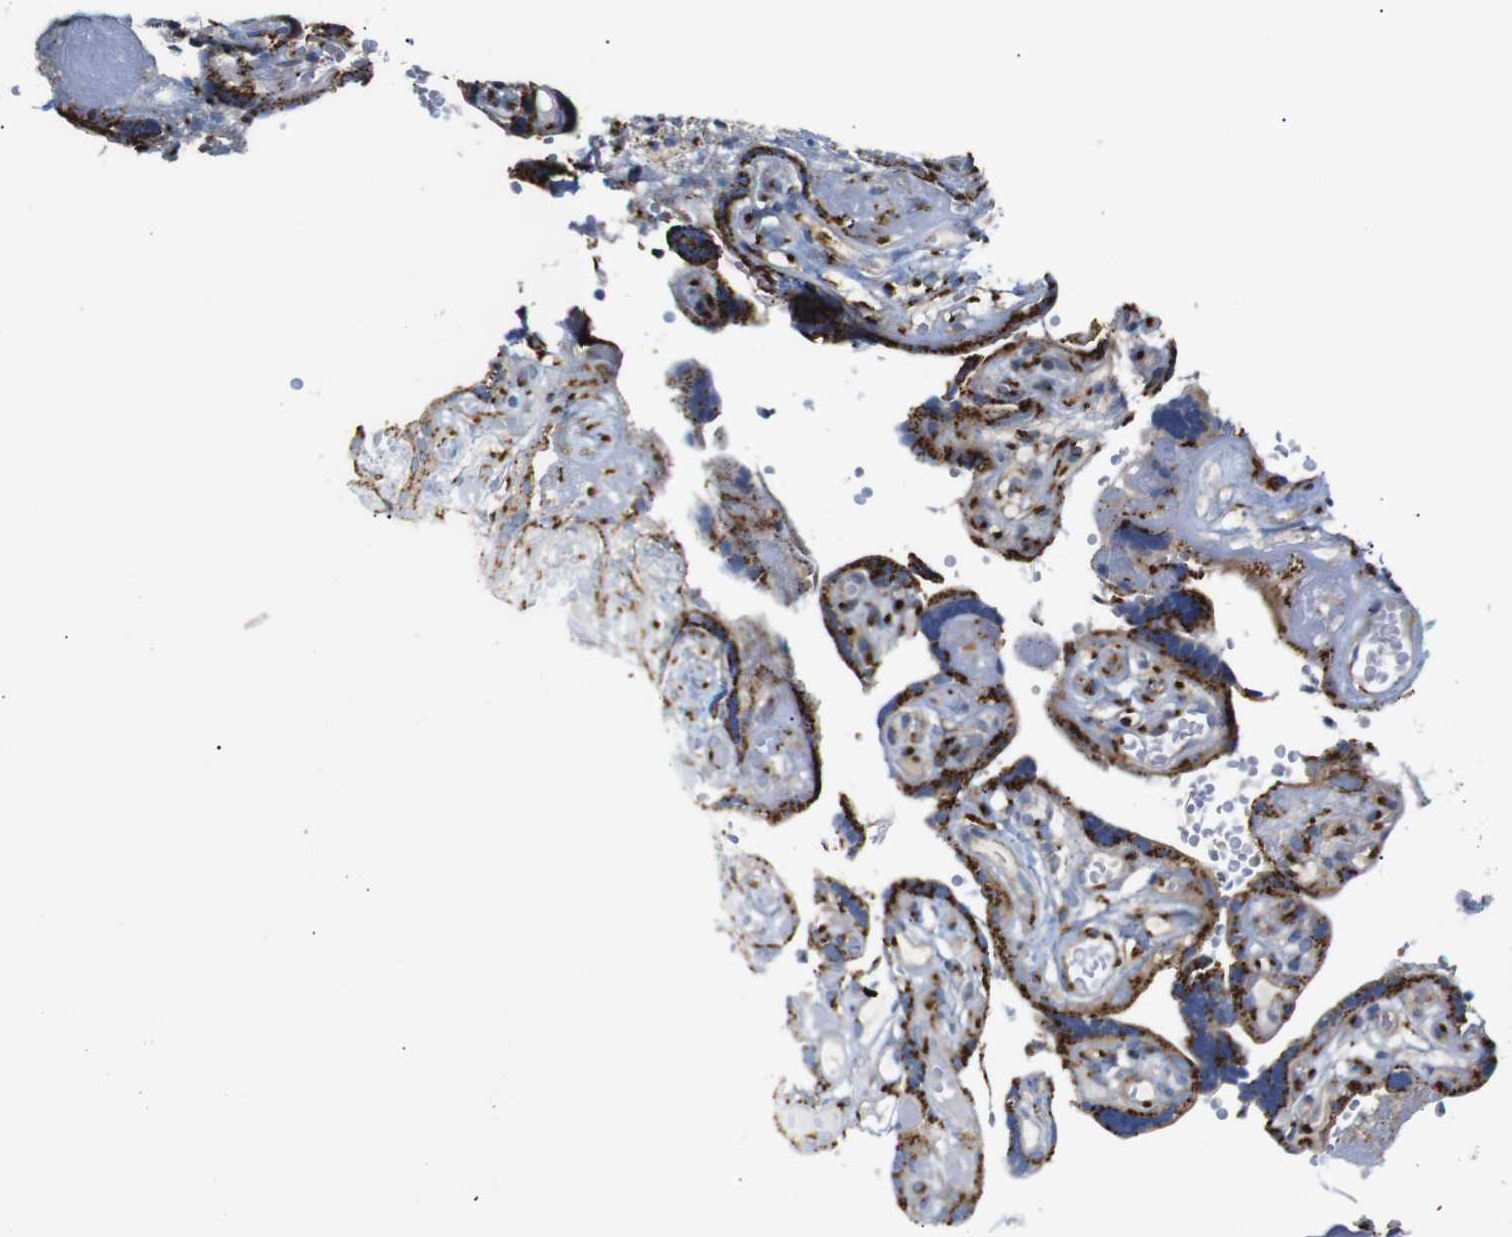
{"staining": {"intensity": "strong", "quantity": ">75%", "location": "cytoplasmic/membranous"}, "tissue": "placenta", "cell_type": "Decidual cells", "image_type": "normal", "snomed": [{"axis": "morphology", "description": "Normal tissue, NOS"}, {"axis": "topography", "description": "Placenta"}], "caption": "This photomicrograph reveals immunohistochemistry (IHC) staining of benign placenta, with high strong cytoplasmic/membranous expression in approximately >75% of decidual cells.", "gene": "TGOLN2", "patient": {"sex": "female", "age": 30}}